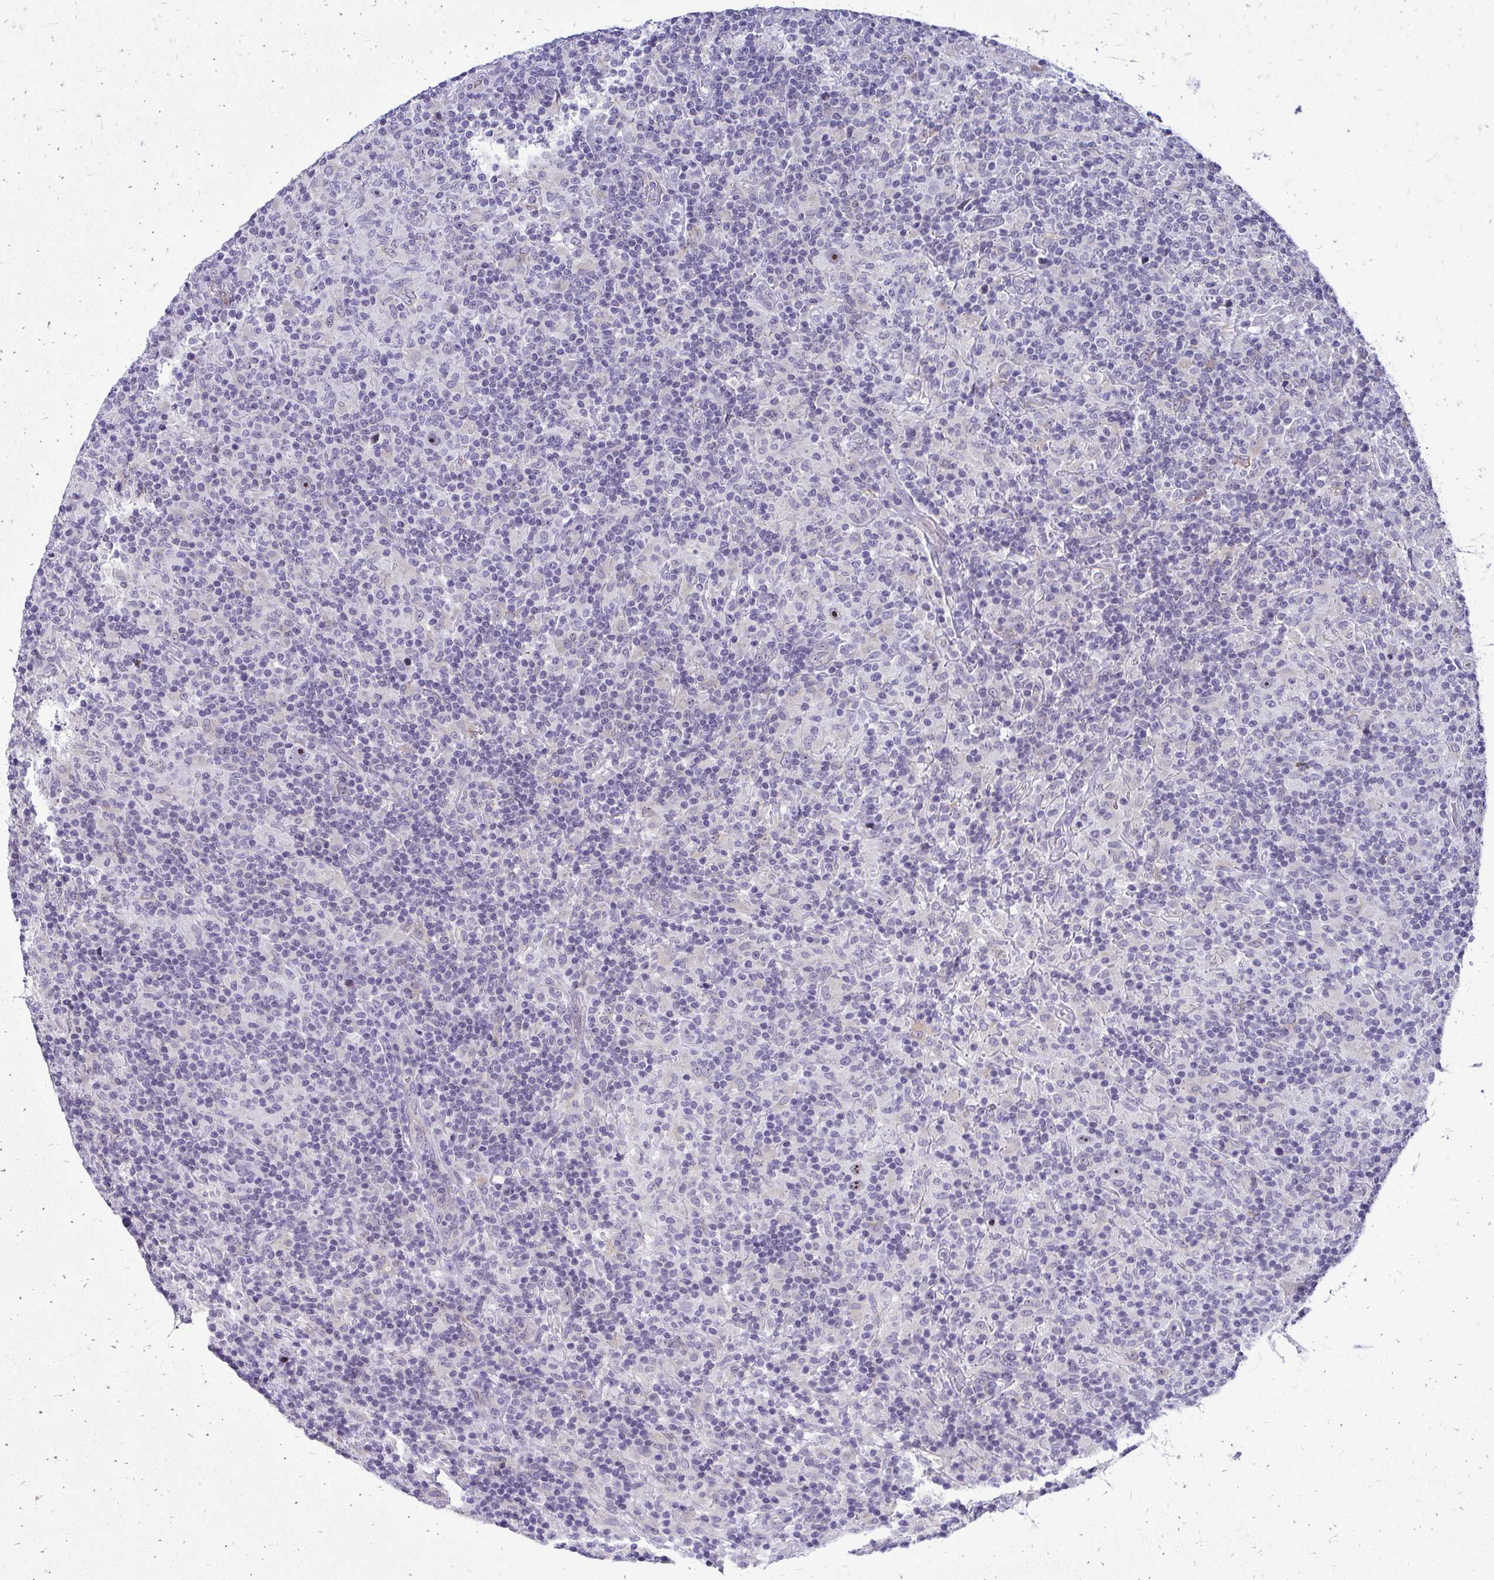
{"staining": {"intensity": "moderate", "quantity": ">75%", "location": "nuclear"}, "tissue": "lymphoma", "cell_type": "Tumor cells", "image_type": "cancer", "snomed": [{"axis": "morphology", "description": "Hodgkin's disease, NOS"}, {"axis": "topography", "description": "Lymph node"}], "caption": "Tumor cells show medium levels of moderate nuclear positivity in approximately >75% of cells in human lymphoma.", "gene": "NIFK", "patient": {"sex": "male", "age": 70}}